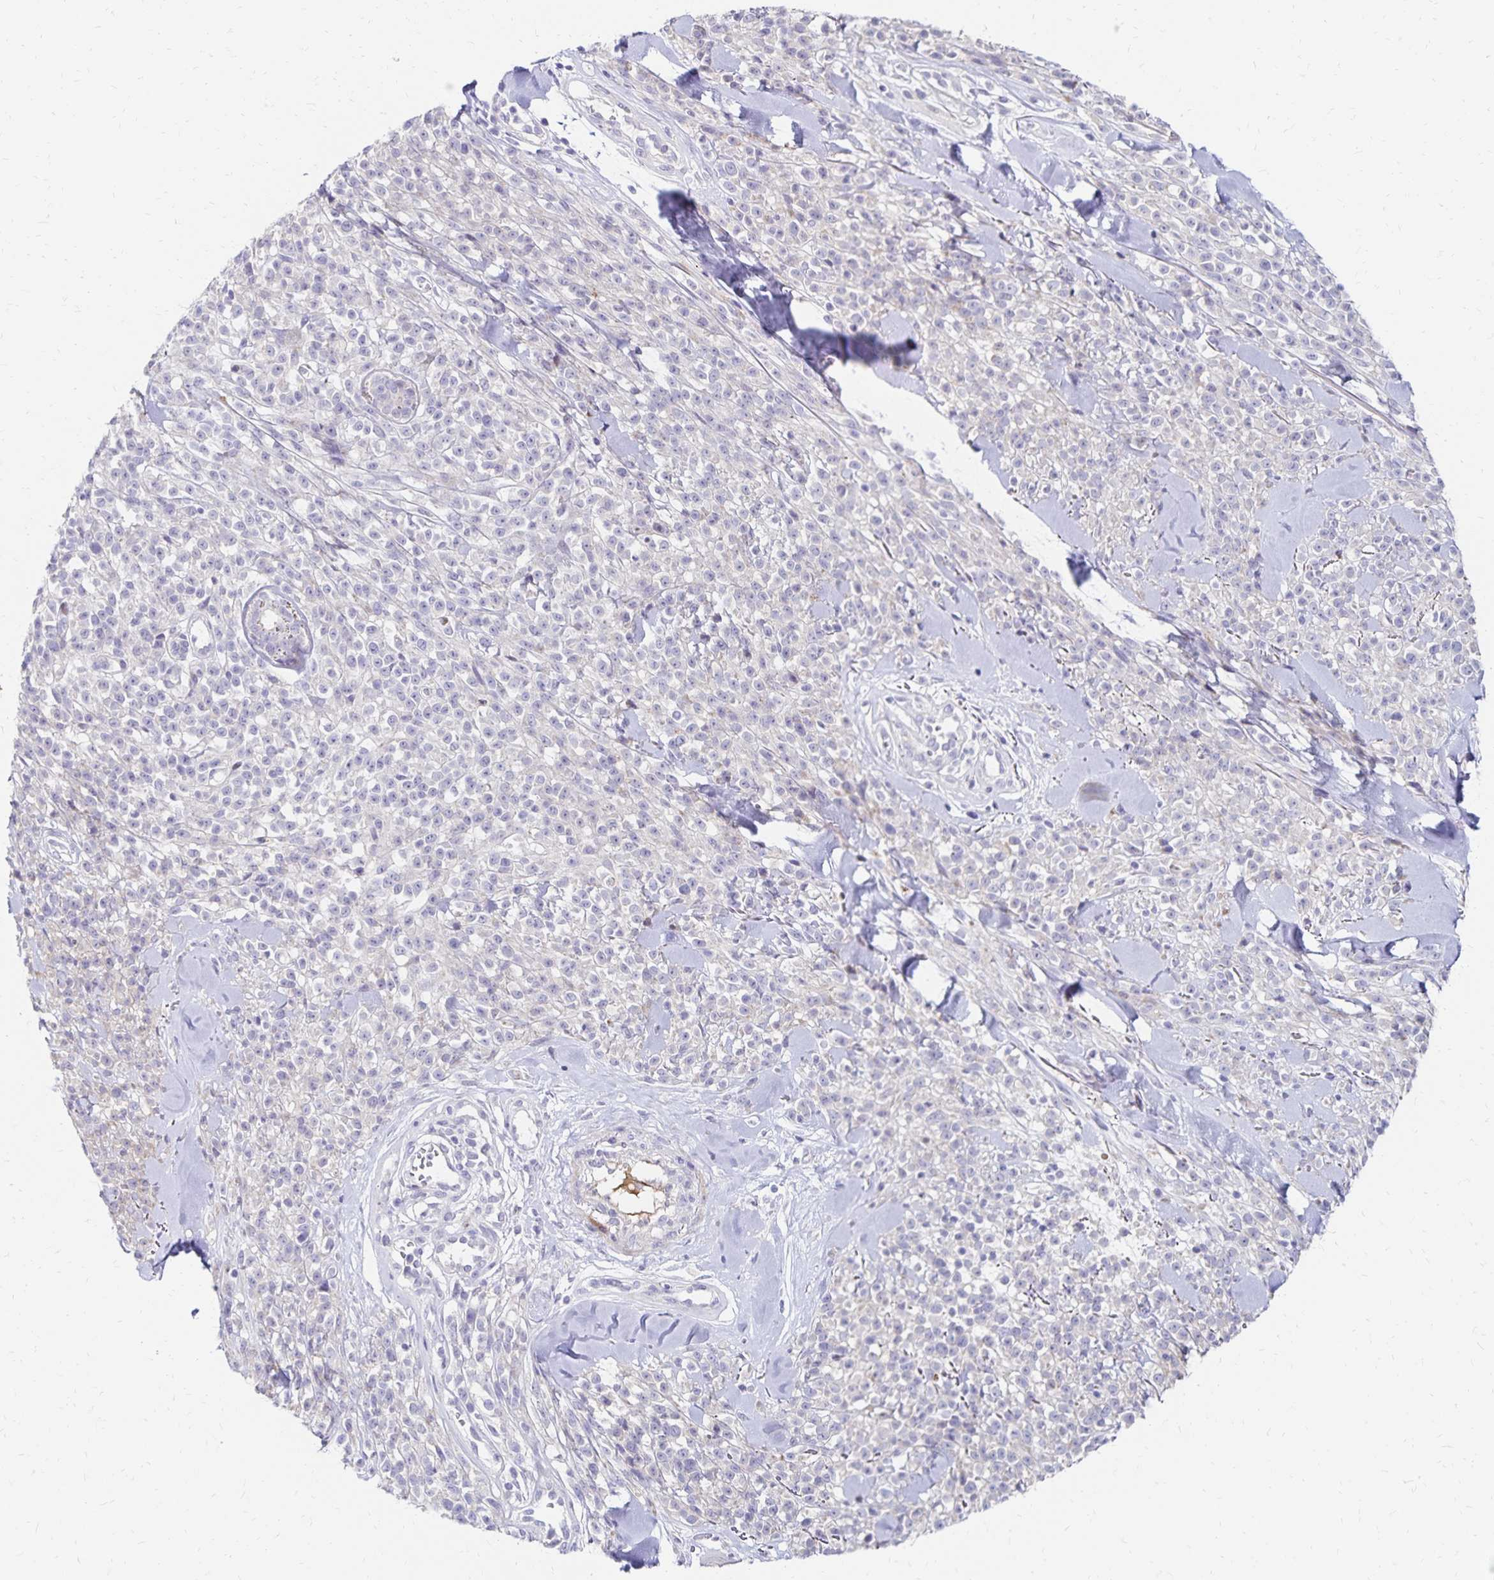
{"staining": {"intensity": "negative", "quantity": "none", "location": "none"}, "tissue": "melanoma", "cell_type": "Tumor cells", "image_type": "cancer", "snomed": [{"axis": "morphology", "description": "Malignant melanoma, NOS"}, {"axis": "topography", "description": "Skin"}, {"axis": "topography", "description": "Skin of trunk"}], "caption": "Human melanoma stained for a protein using IHC reveals no positivity in tumor cells.", "gene": "NECAP1", "patient": {"sex": "male", "age": 74}}